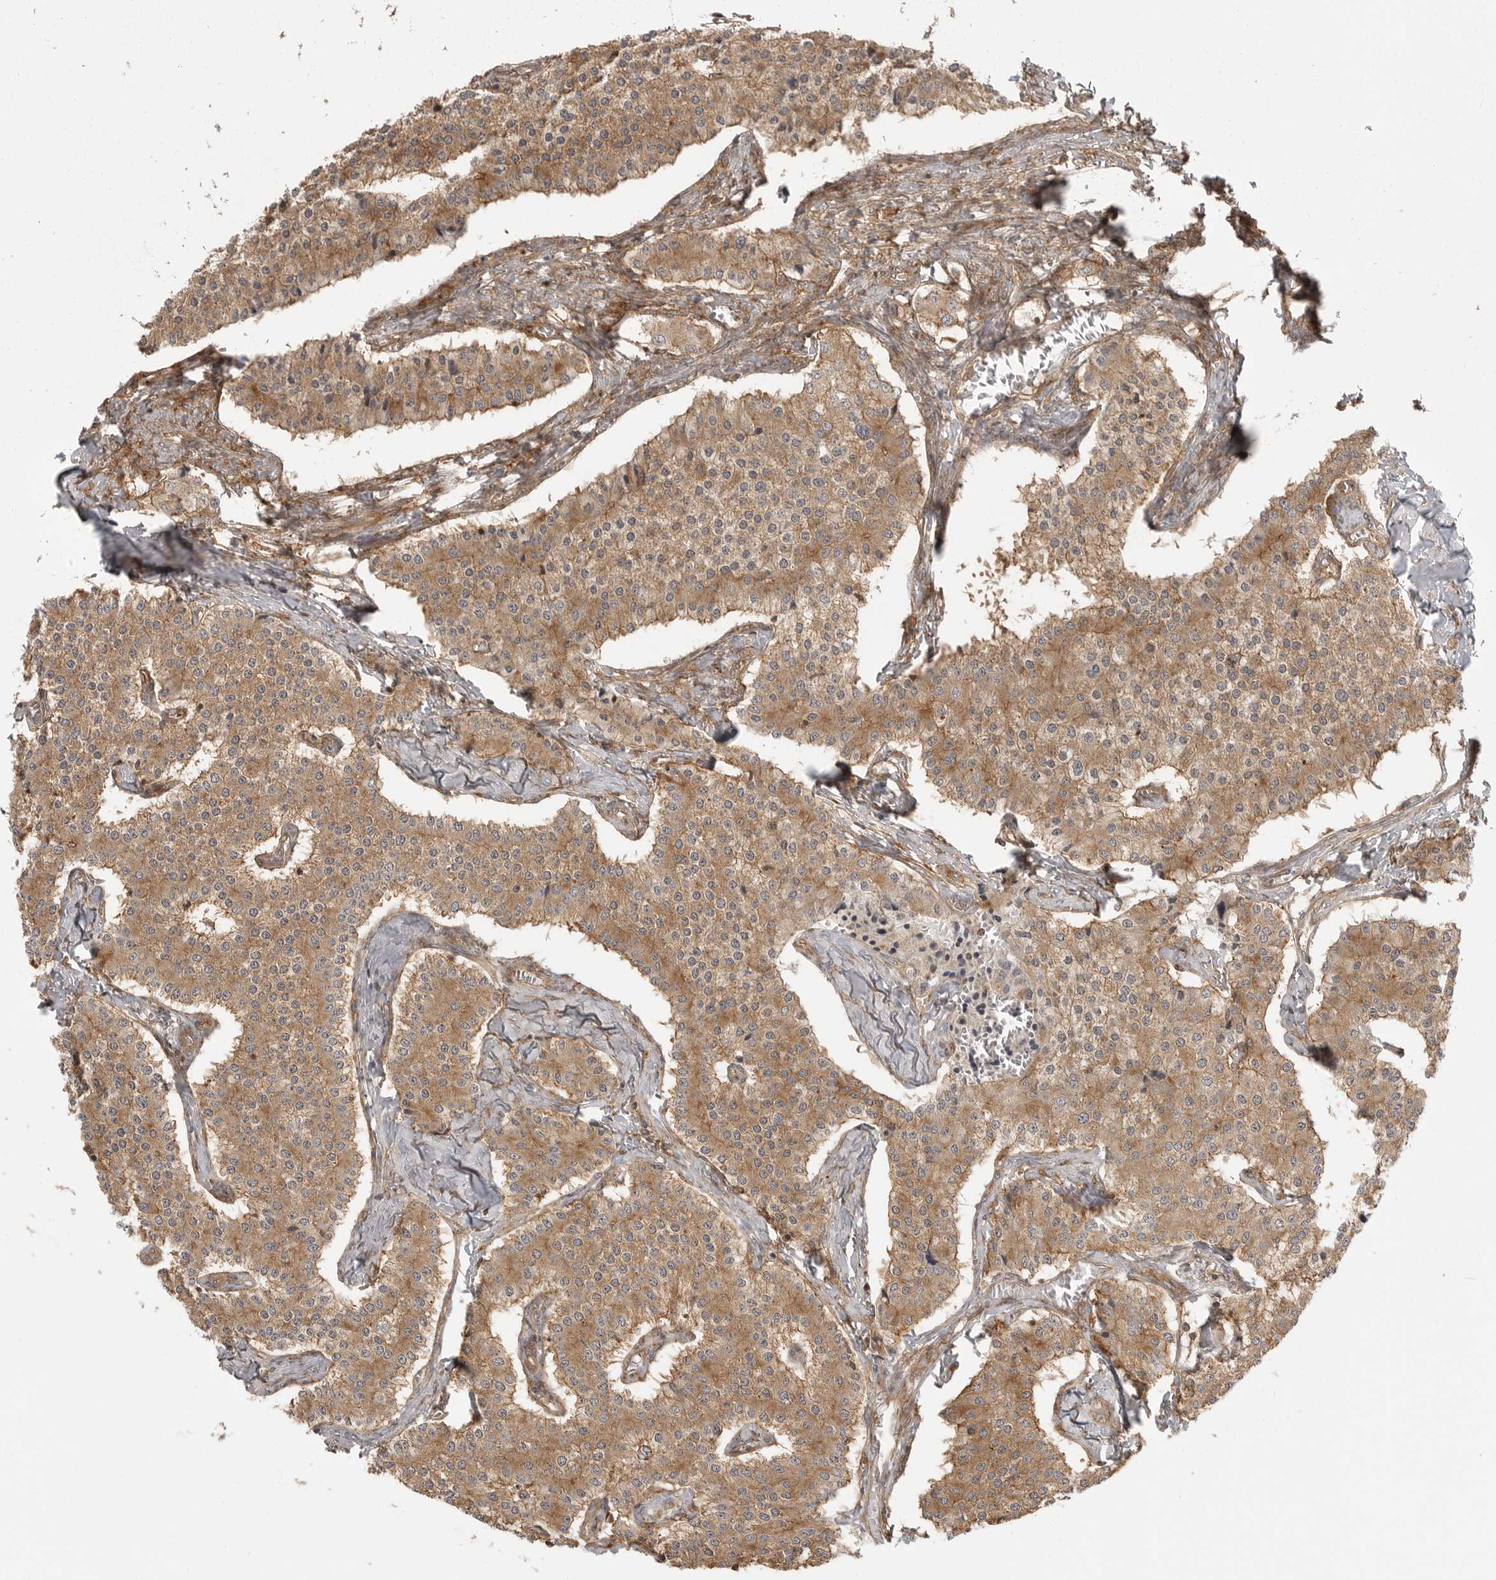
{"staining": {"intensity": "moderate", "quantity": ">75%", "location": "cytoplasmic/membranous"}, "tissue": "carcinoid", "cell_type": "Tumor cells", "image_type": "cancer", "snomed": [{"axis": "morphology", "description": "Carcinoid, malignant, NOS"}, {"axis": "topography", "description": "Colon"}], "caption": "About >75% of tumor cells in human carcinoid show moderate cytoplasmic/membranous protein positivity as visualized by brown immunohistochemical staining.", "gene": "FAT3", "patient": {"sex": "female", "age": 52}}